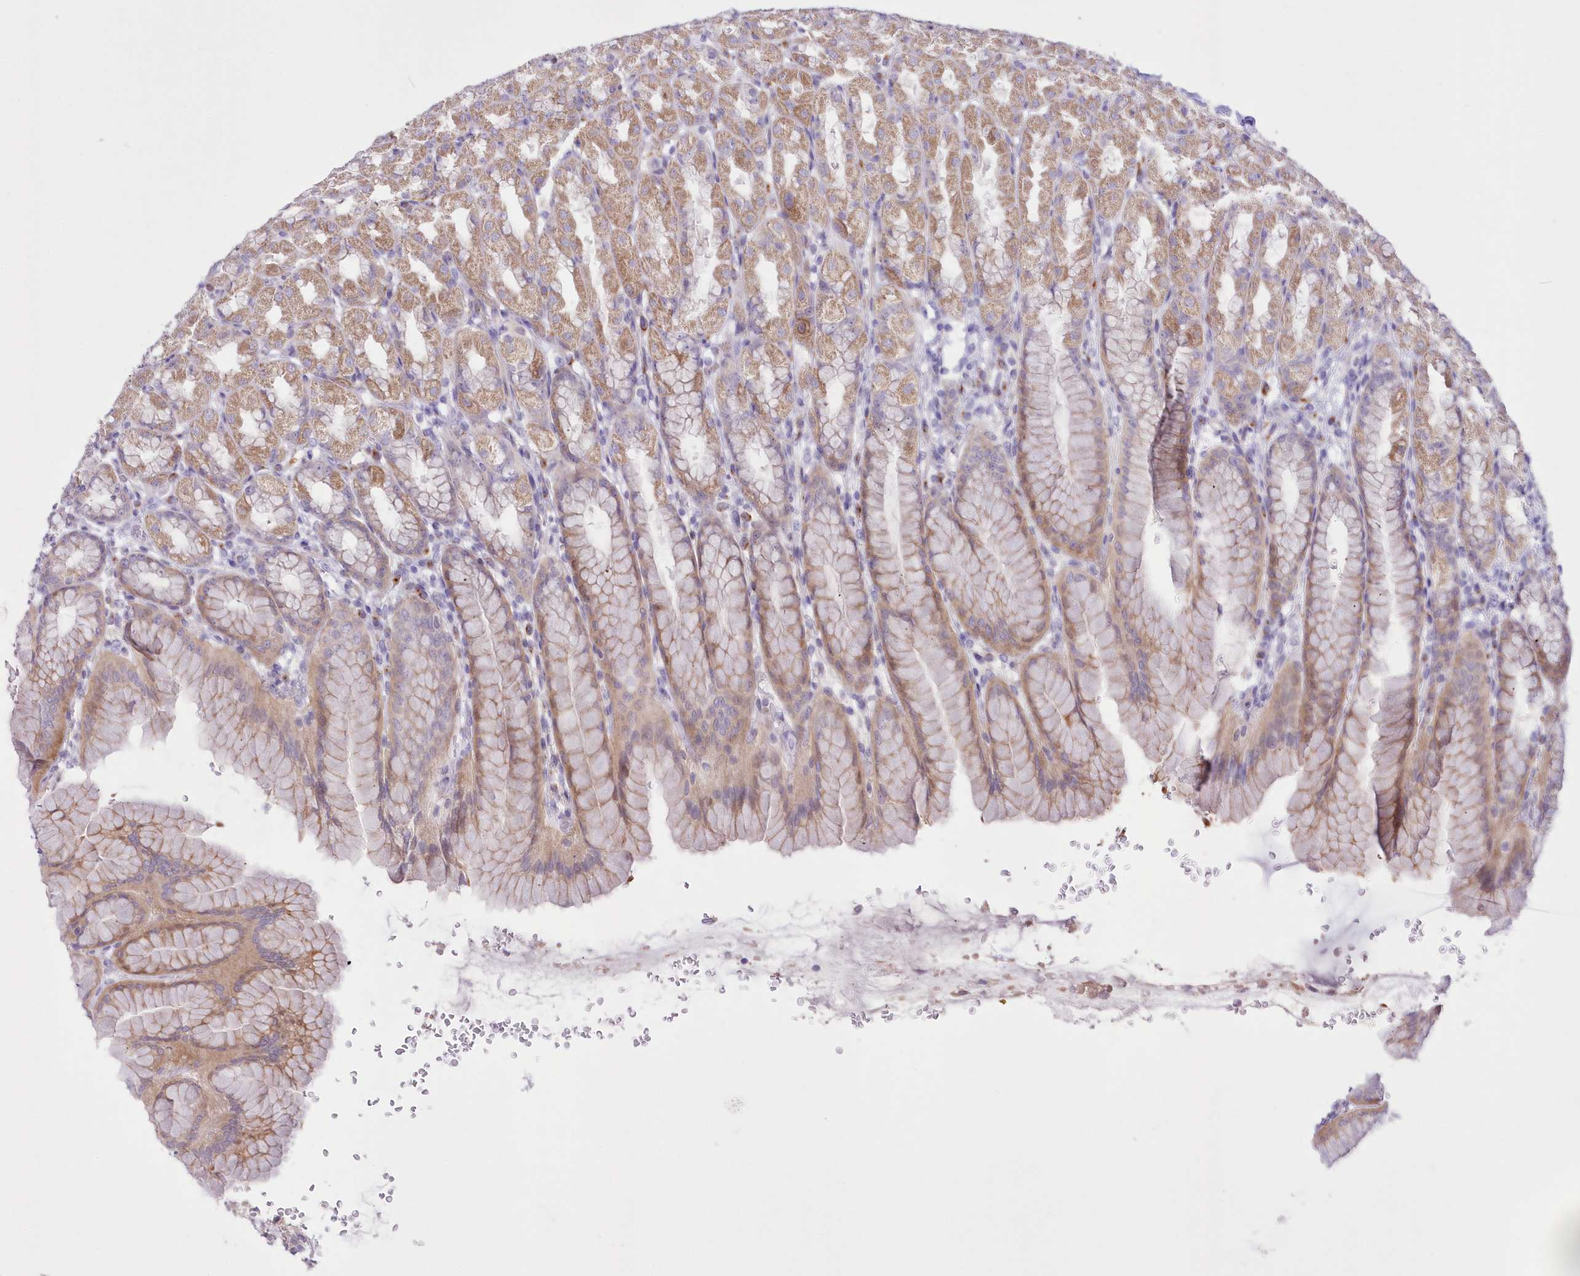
{"staining": {"intensity": "moderate", "quantity": ">75%", "location": "cytoplasmic/membranous"}, "tissue": "stomach", "cell_type": "Glandular cells", "image_type": "normal", "snomed": [{"axis": "morphology", "description": "Normal tissue, NOS"}, {"axis": "topography", "description": "Stomach"}], "caption": "This micrograph reveals benign stomach stained with immunohistochemistry (IHC) to label a protein in brown. The cytoplasmic/membranous of glandular cells show moderate positivity for the protein. Nuclei are counter-stained blue.", "gene": "FAM241B", "patient": {"sex": "male", "age": 42}}